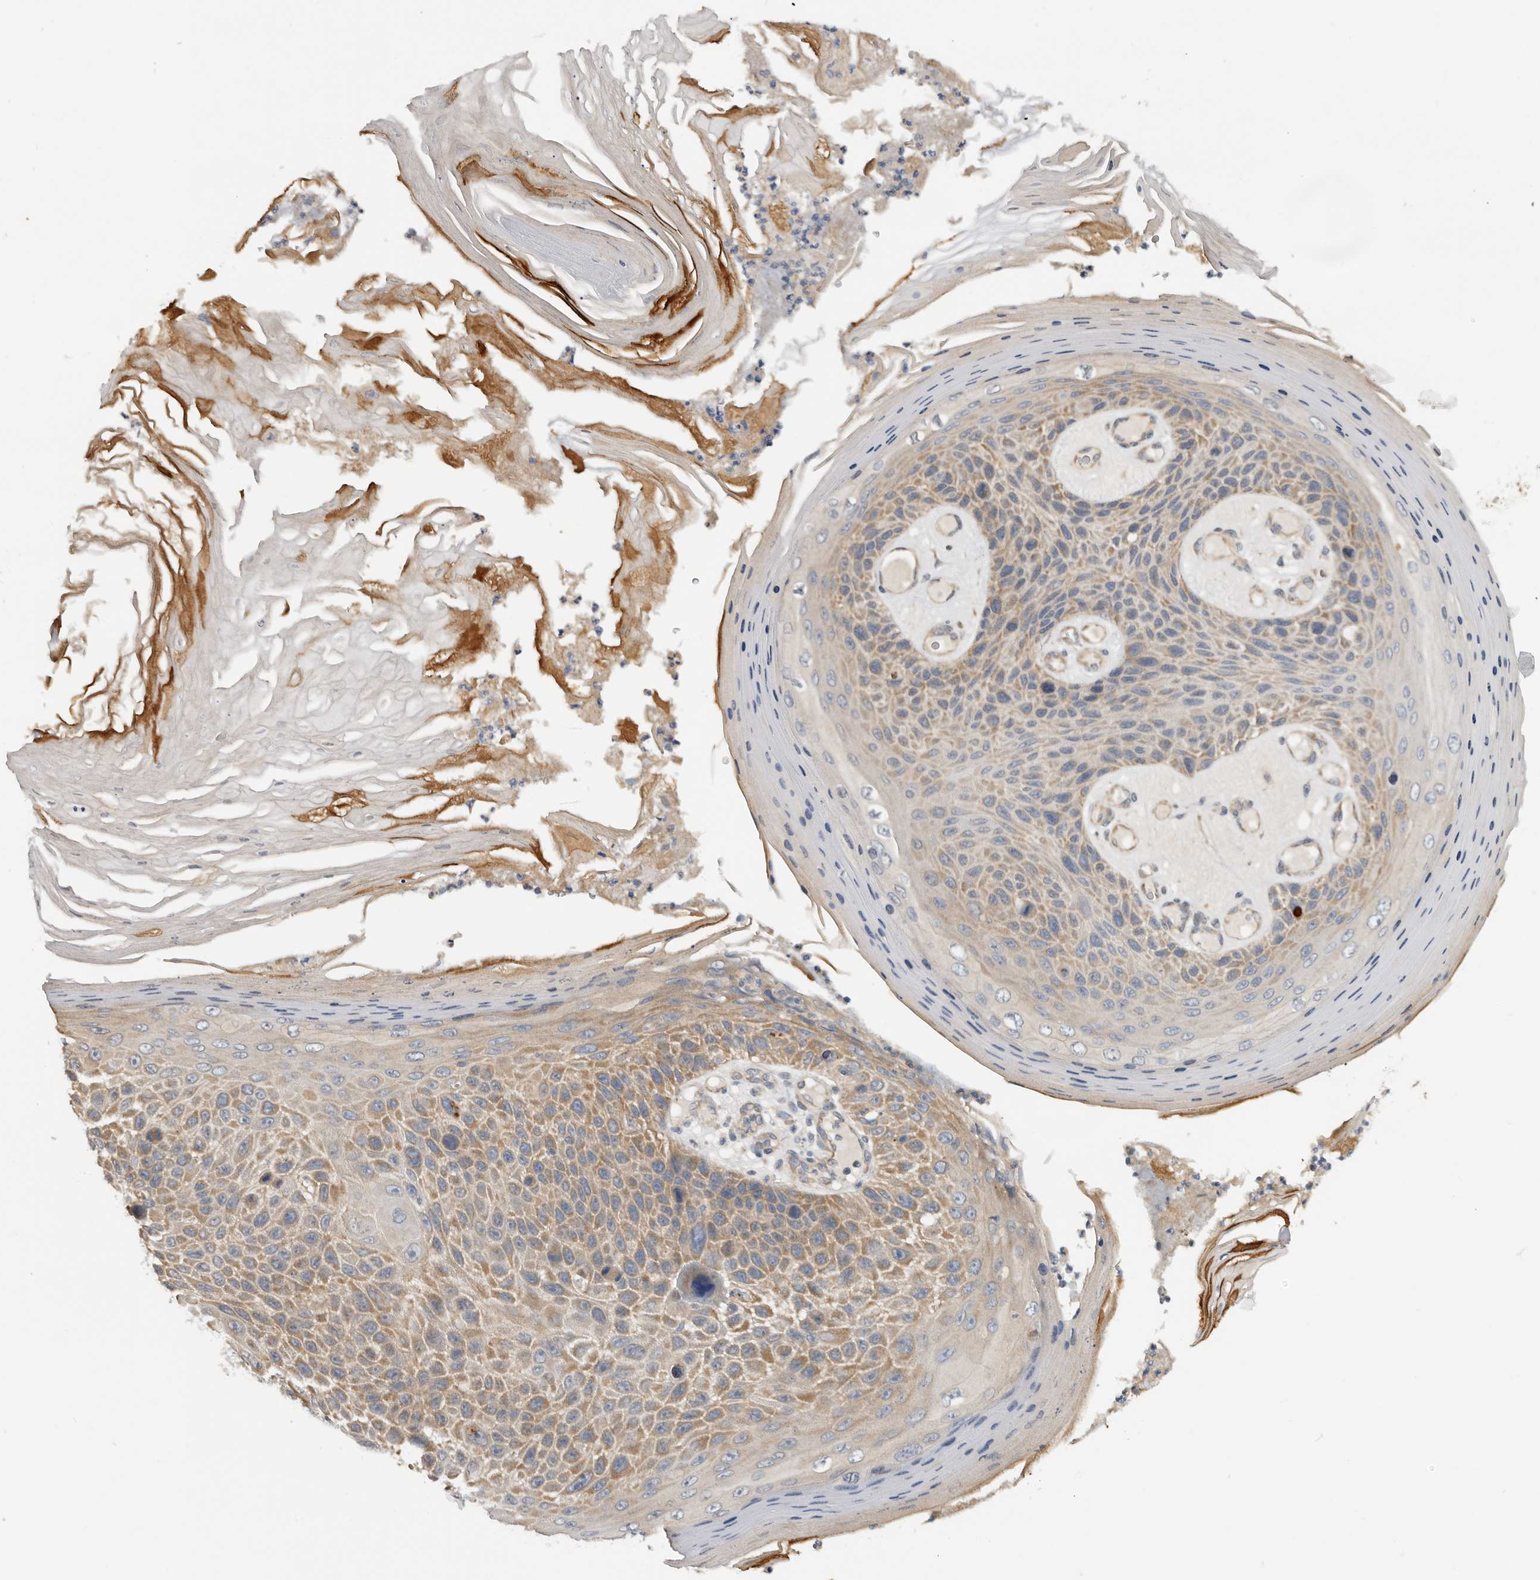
{"staining": {"intensity": "moderate", "quantity": "25%-75%", "location": "cytoplasmic/membranous"}, "tissue": "skin cancer", "cell_type": "Tumor cells", "image_type": "cancer", "snomed": [{"axis": "morphology", "description": "Squamous cell carcinoma, NOS"}, {"axis": "topography", "description": "Skin"}], "caption": "Immunohistochemistry (IHC) histopathology image of neoplastic tissue: human skin squamous cell carcinoma stained using IHC reveals medium levels of moderate protein expression localized specifically in the cytoplasmic/membranous of tumor cells, appearing as a cytoplasmic/membranous brown color.", "gene": "PPP1R42", "patient": {"sex": "female", "age": 88}}